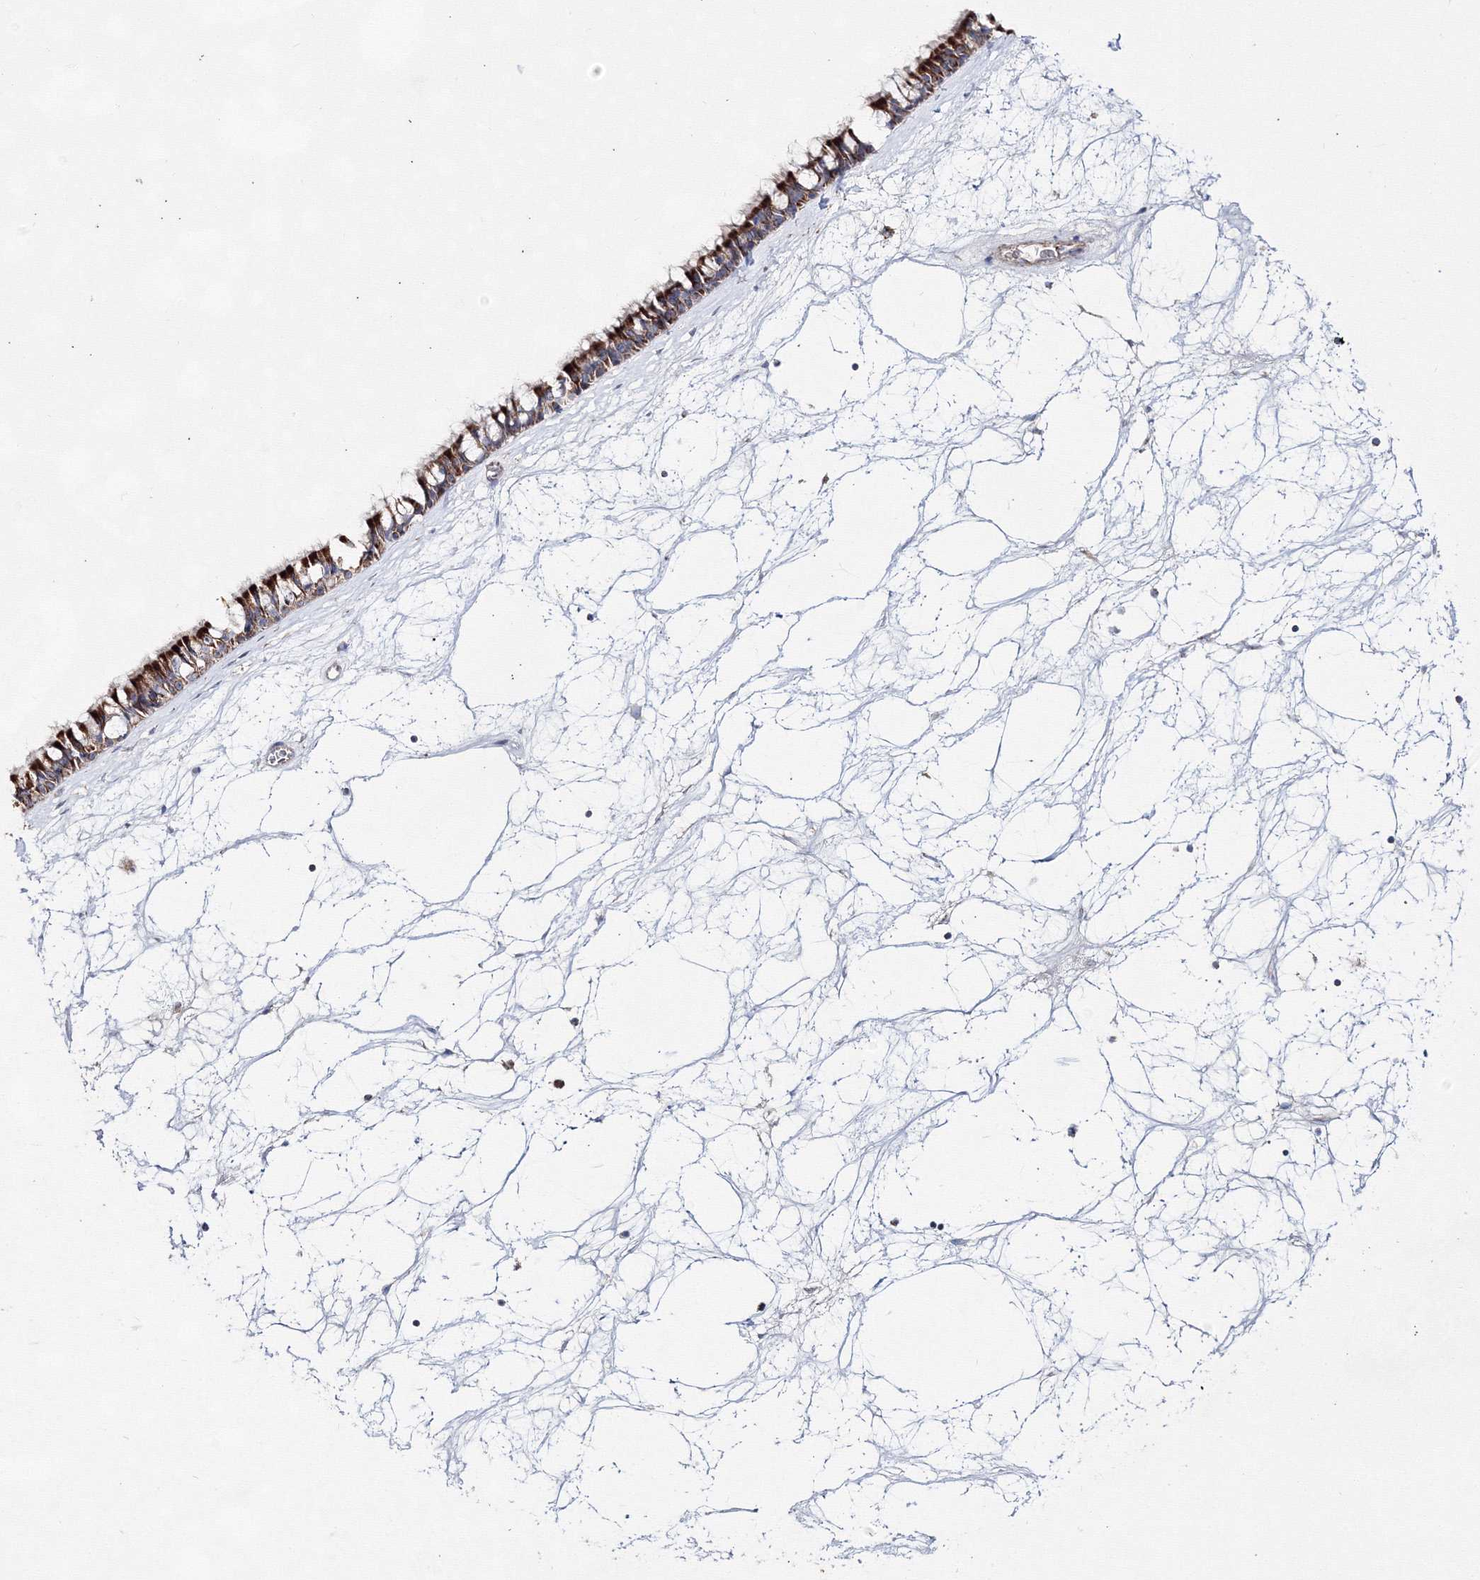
{"staining": {"intensity": "strong", "quantity": ">75%", "location": "cytoplasmic/membranous"}, "tissue": "nasopharynx", "cell_type": "Respiratory epithelial cells", "image_type": "normal", "snomed": [{"axis": "morphology", "description": "Normal tissue, NOS"}, {"axis": "topography", "description": "Nasopharynx"}], "caption": "Respiratory epithelial cells display strong cytoplasmic/membranous expression in about >75% of cells in unremarkable nasopharynx. (IHC, brightfield microscopy, high magnification).", "gene": "IGSF9", "patient": {"sex": "male", "age": 64}}